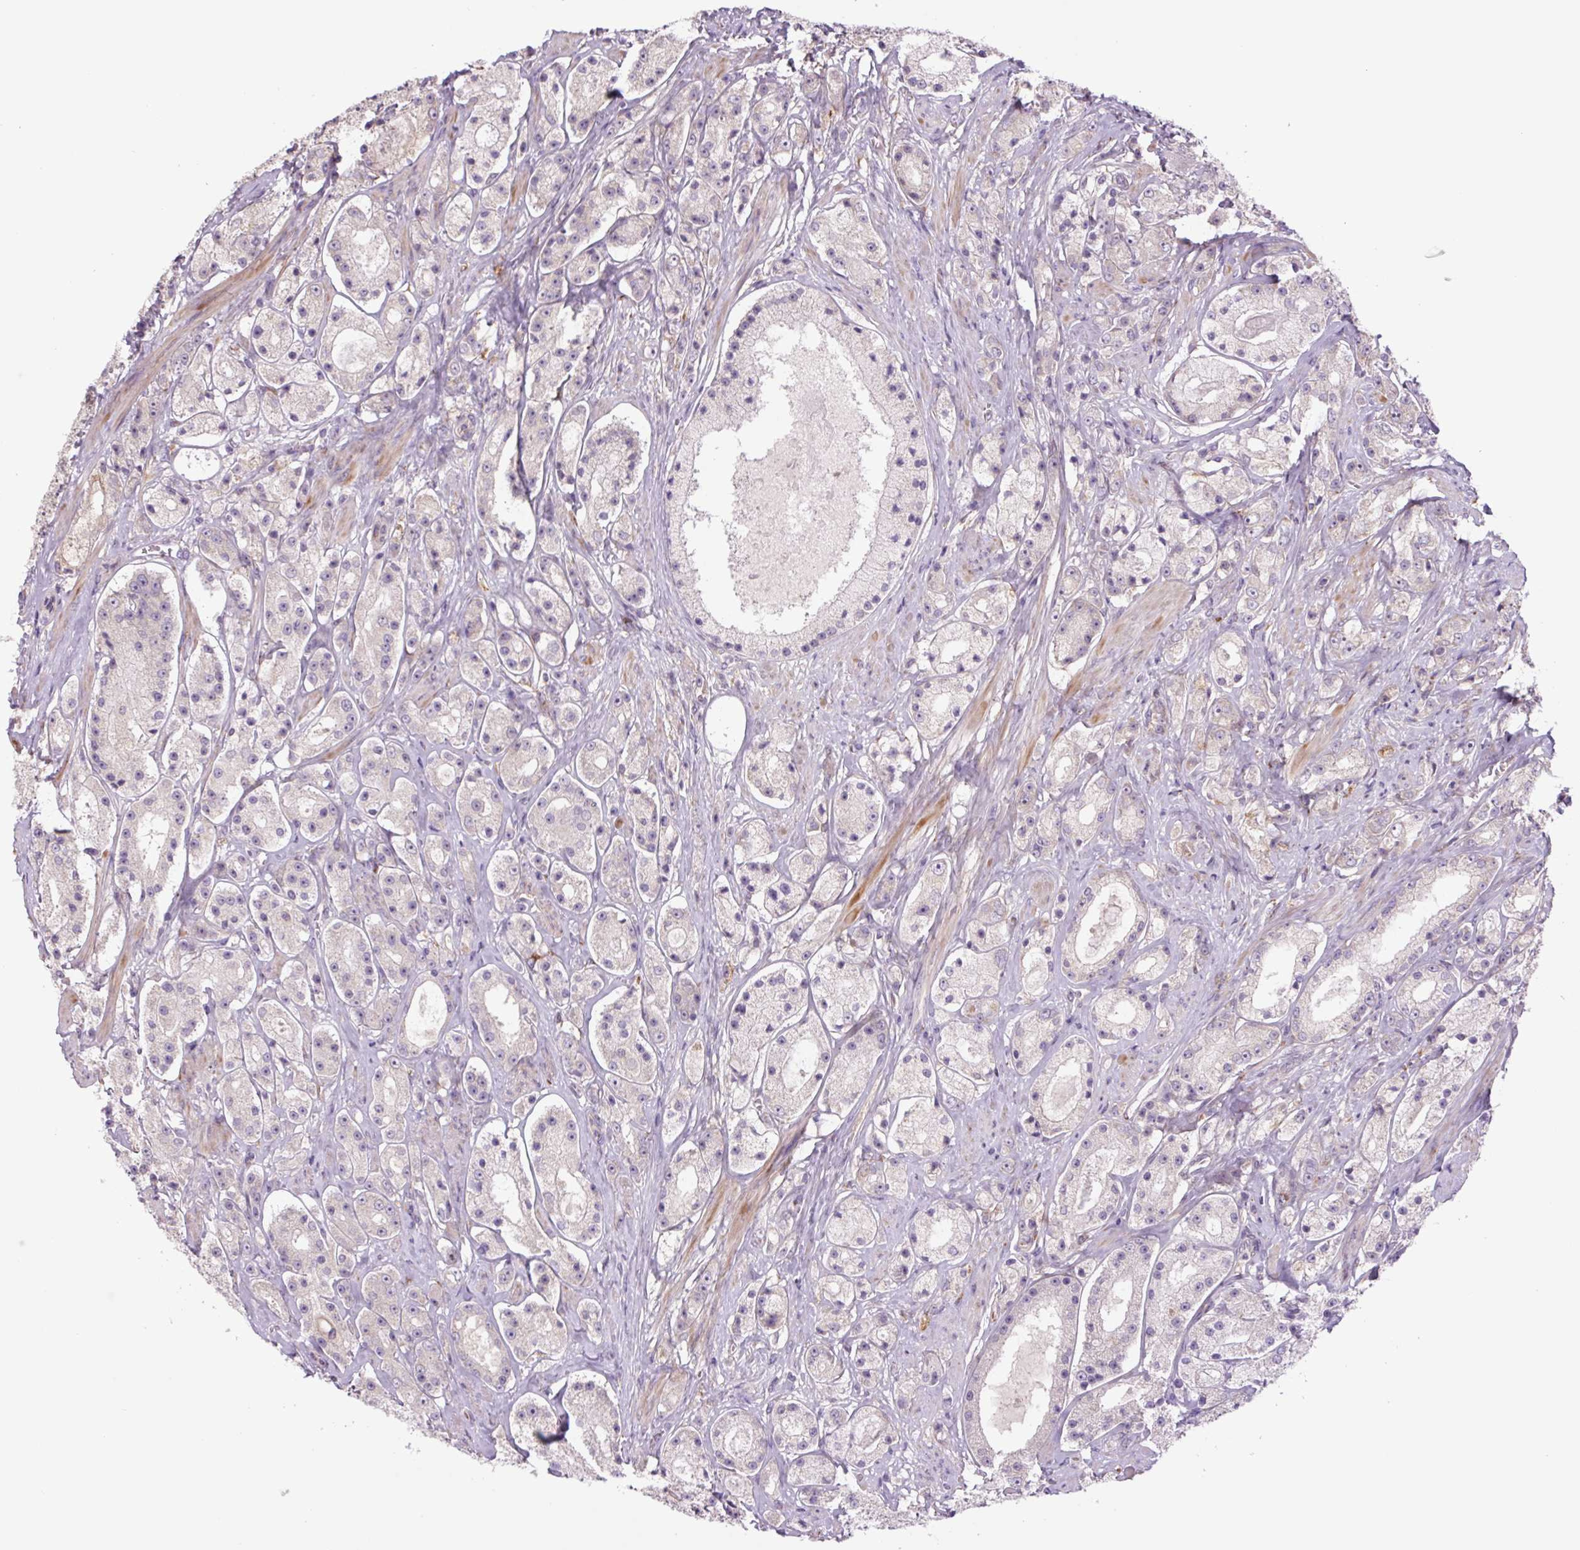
{"staining": {"intensity": "negative", "quantity": "none", "location": "none"}, "tissue": "prostate cancer", "cell_type": "Tumor cells", "image_type": "cancer", "snomed": [{"axis": "morphology", "description": "Adenocarcinoma, High grade"}, {"axis": "topography", "description": "Prostate"}], "caption": "High power microscopy micrograph of an immunohistochemistry histopathology image of adenocarcinoma (high-grade) (prostate), revealing no significant positivity in tumor cells.", "gene": "PLA2G4A", "patient": {"sex": "male", "age": 67}}